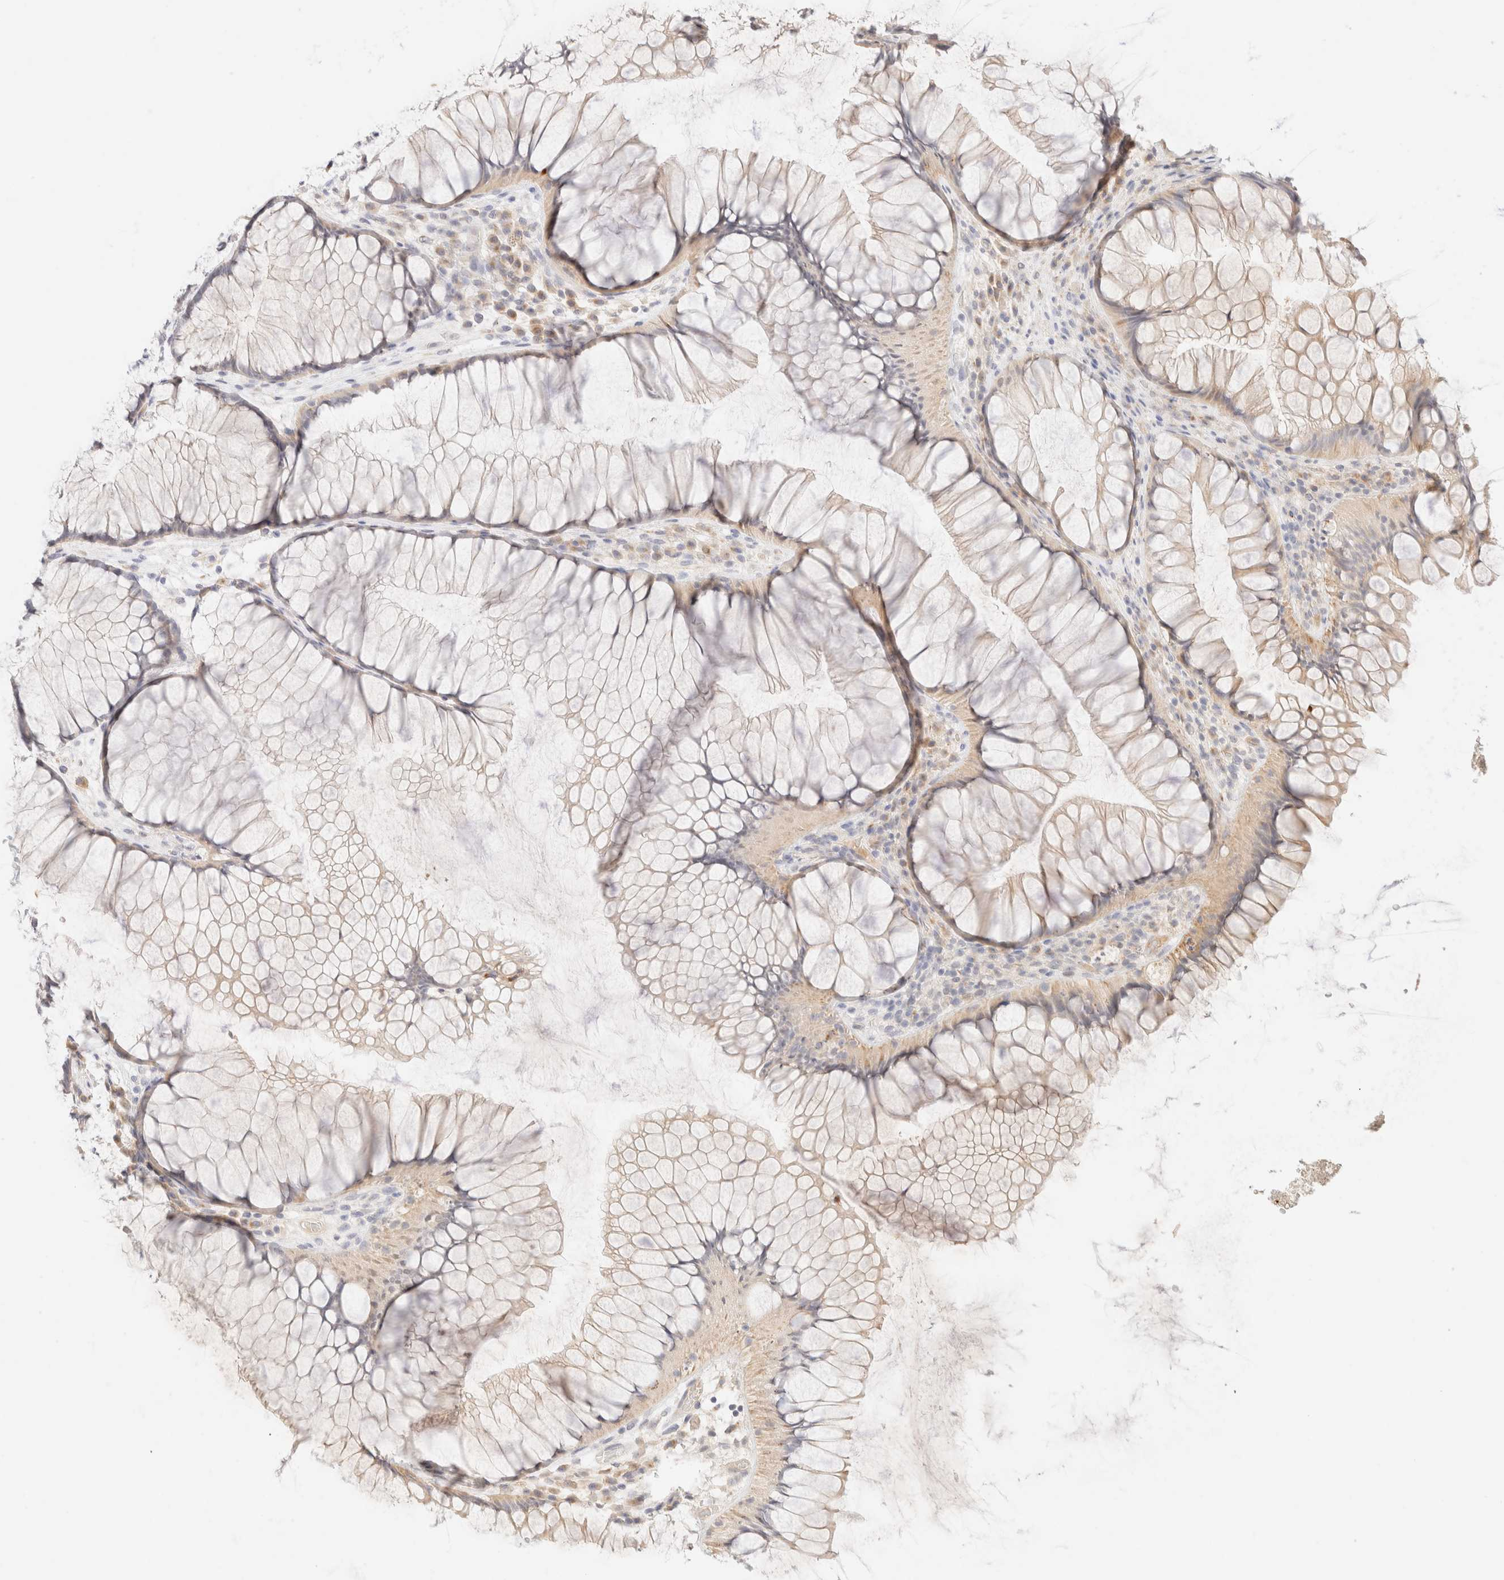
{"staining": {"intensity": "weak", "quantity": "<25%", "location": "cytoplasmic/membranous"}, "tissue": "rectum", "cell_type": "Glandular cells", "image_type": "normal", "snomed": [{"axis": "morphology", "description": "Normal tissue, NOS"}, {"axis": "topography", "description": "Rectum"}], "caption": "This is an IHC micrograph of unremarkable human rectum. There is no positivity in glandular cells.", "gene": "SNTB1", "patient": {"sex": "male", "age": 51}}